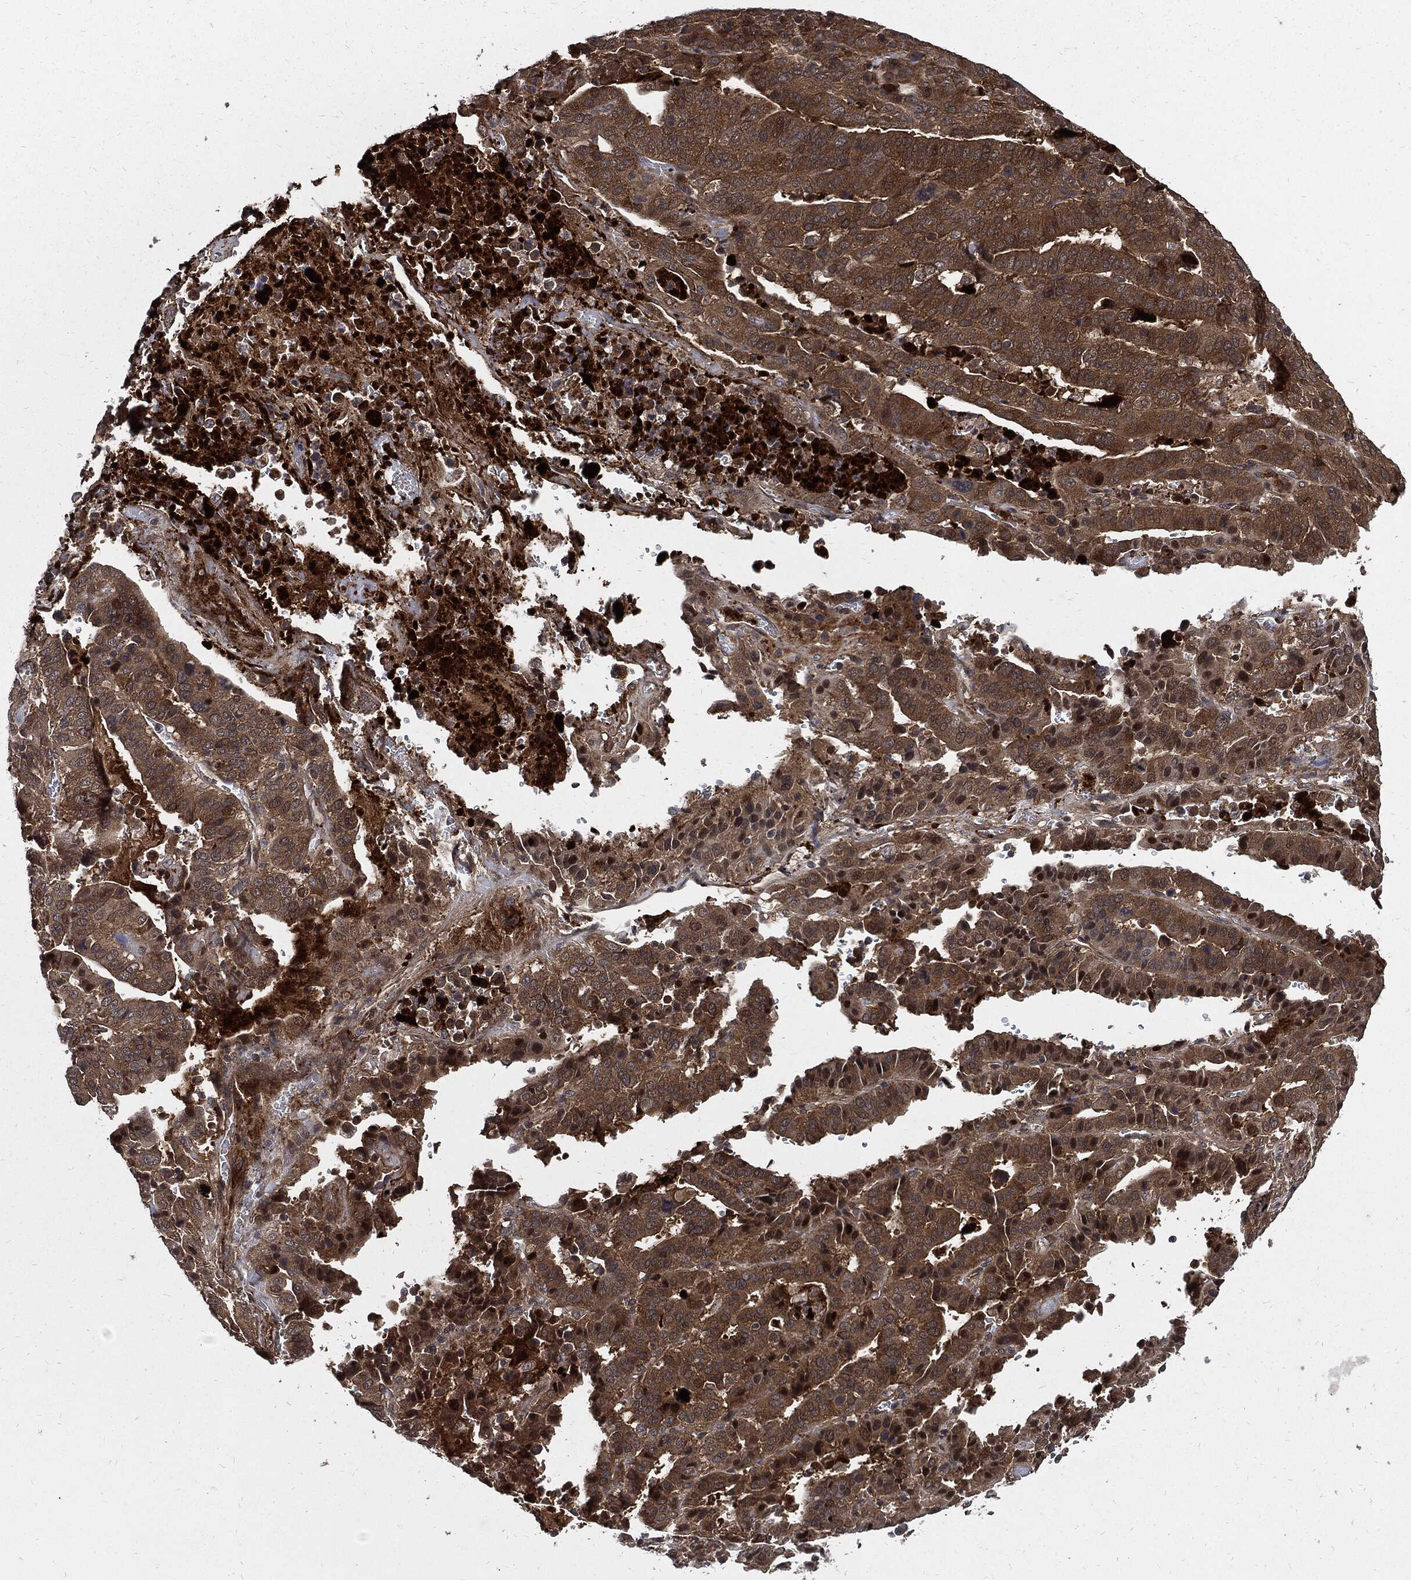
{"staining": {"intensity": "strong", "quantity": "25%-75%", "location": "cytoplasmic/membranous"}, "tissue": "stomach cancer", "cell_type": "Tumor cells", "image_type": "cancer", "snomed": [{"axis": "morphology", "description": "Adenocarcinoma, NOS"}, {"axis": "topography", "description": "Stomach"}], "caption": "This is a photomicrograph of IHC staining of stomach adenocarcinoma, which shows strong staining in the cytoplasmic/membranous of tumor cells.", "gene": "CLU", "patient": {"sex": "male", "age": 48}}